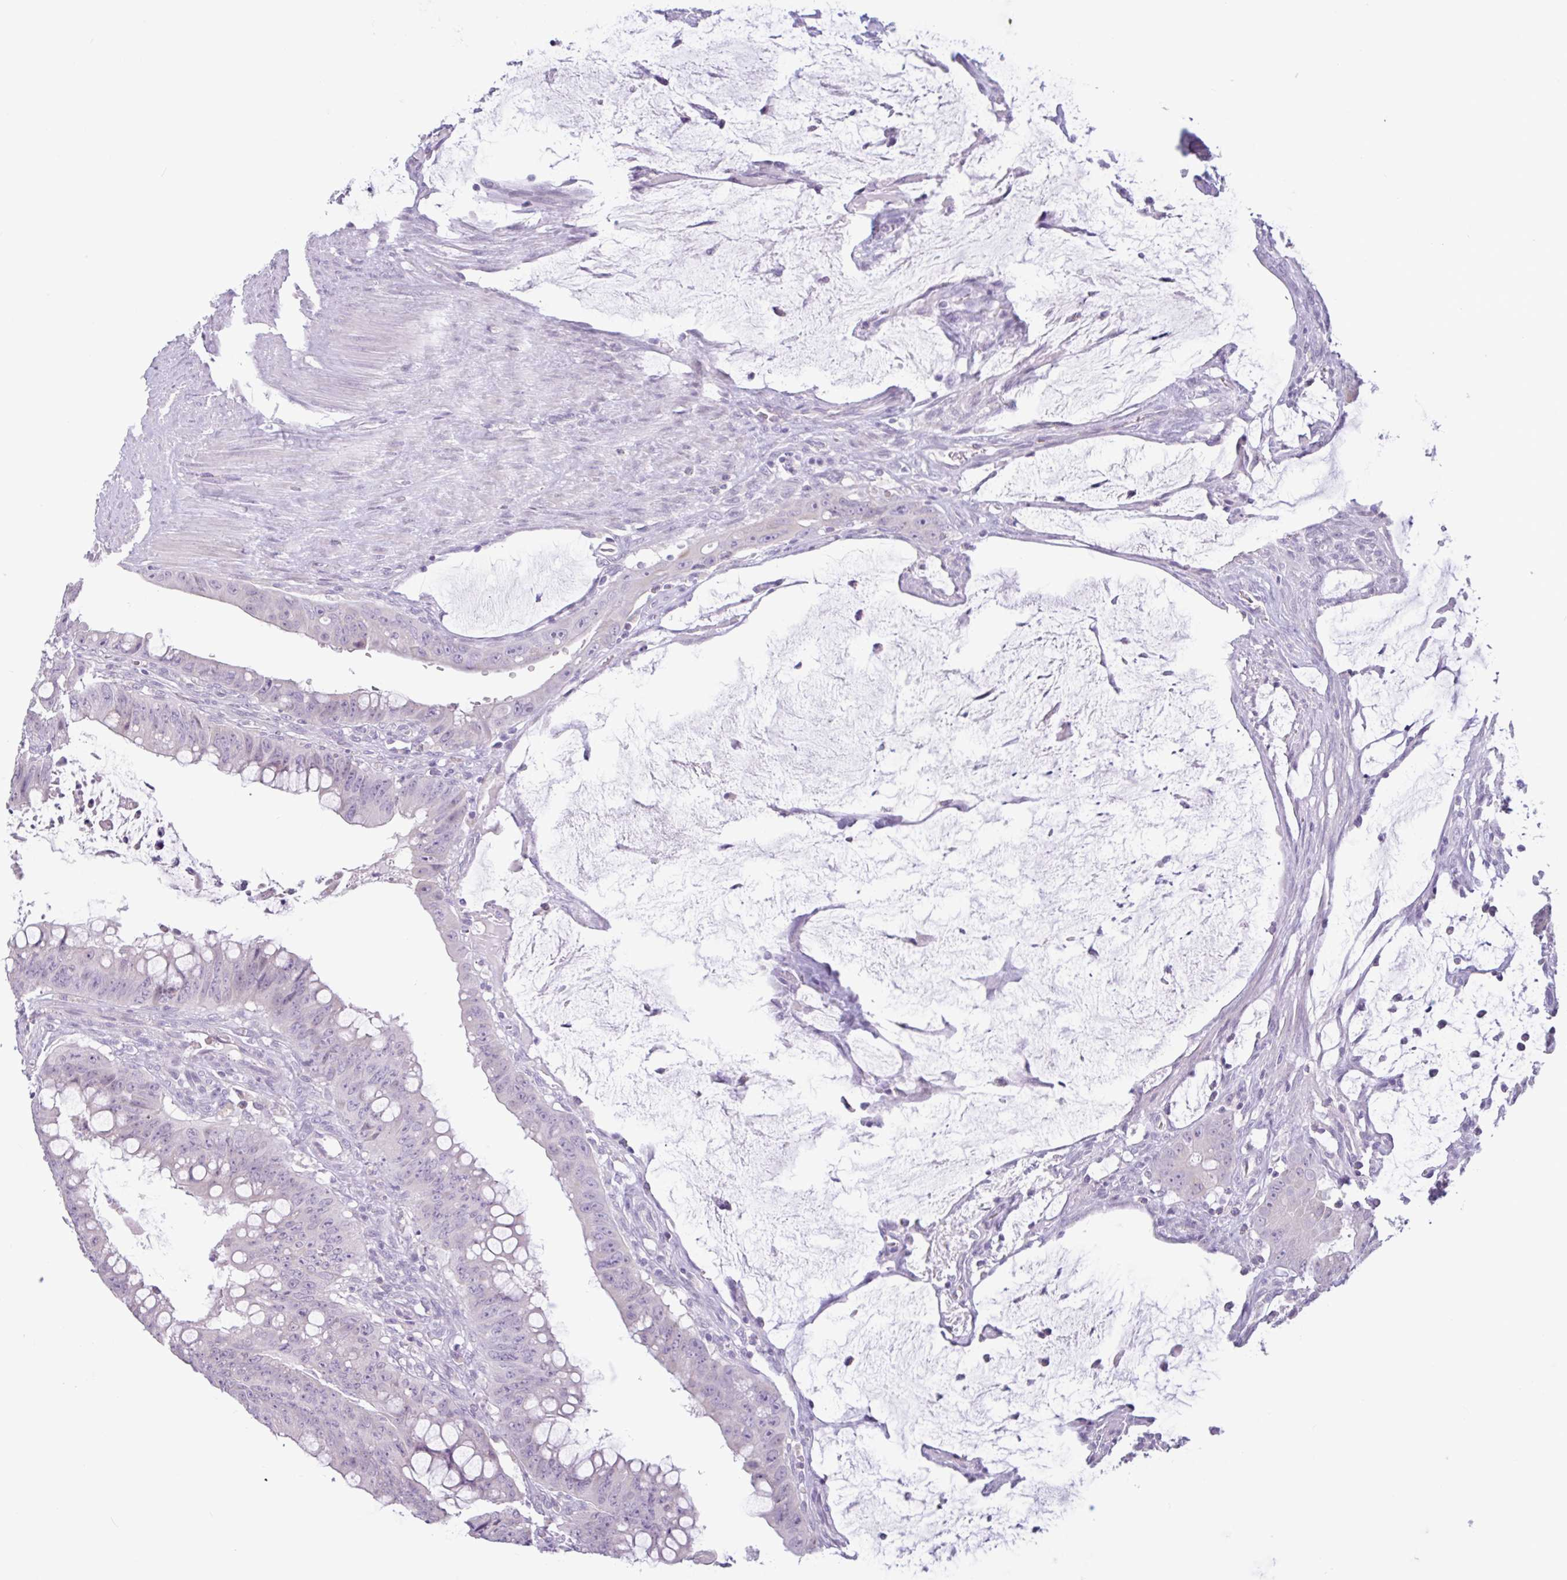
{"staining": {"intensity": "negative", "quantity": "none", "location": "none"}, "tissue": "colorectal cancer", "cell_type": "Tumor cells", "image_type": "cancer", "snomed": [{"axis": "morphology", "description": "Adenocarcinoma, NOS"}, {"axis": "topography", "description": "Rectum"}], "caption": "Protein analysis of colorectal cancer (adenocarcinoma) displays no significant positivity in tumor cells.", "gene": "CTSE", "patient": {"sex": "male", "age": 78}}